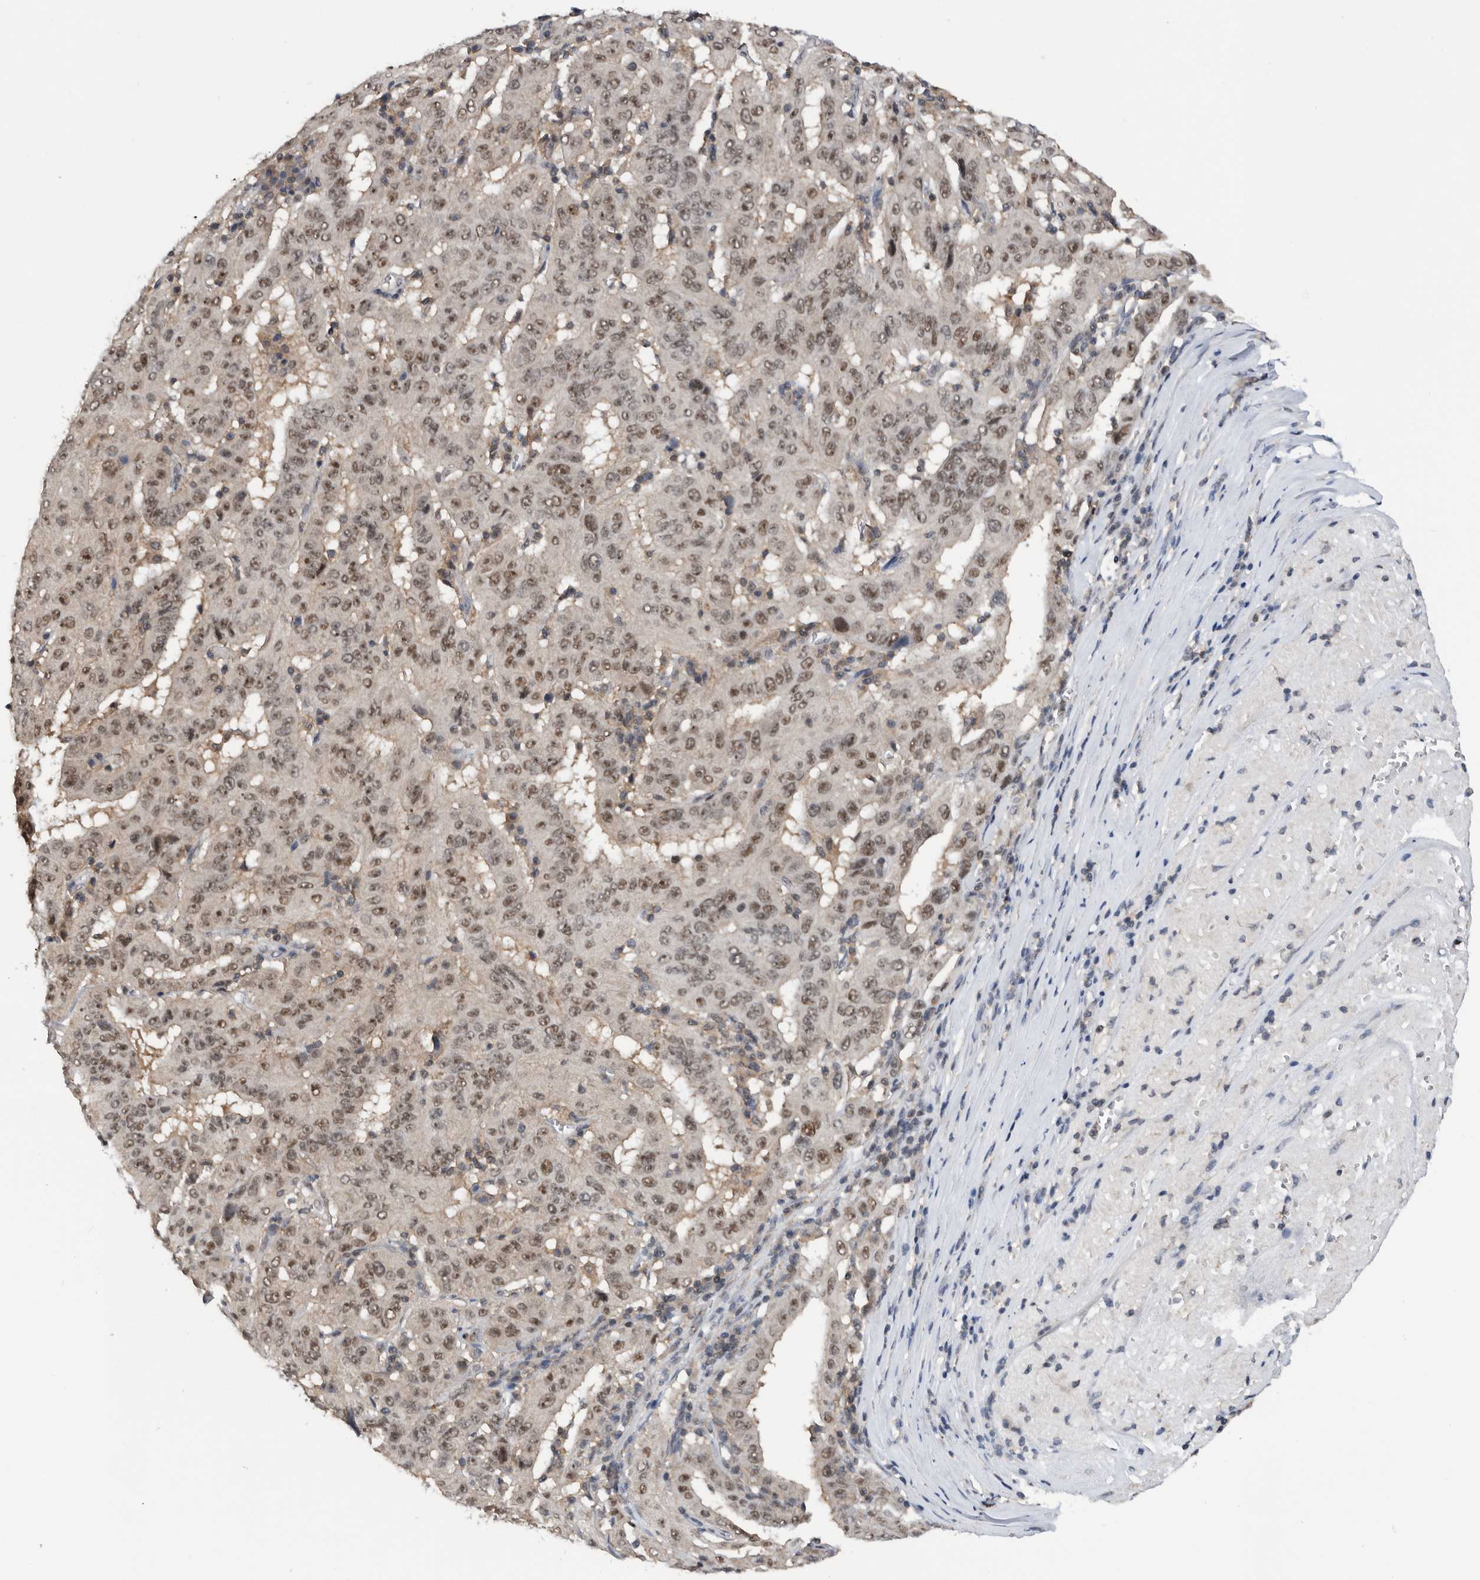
{"staining": {"intensity": "moderate", "quantity": ">75%", "location": "nuclear"}, "tissue": "pancreatic cancer", "cell_type": "Tumor cells", "image_type": "cancer", "snomed": [{"axis": "morphology", "description": "Adenocarcinoma, NOS"}, {"axis": "topography", "description": "Pancreas"}], "caption": "A brown stain highlights moderate nuclear staining of a protein in human pancreatic adenocarcinoma tumor cells.", "gene": "ZNF260", "patient": {"sex": "male", "age": 63}}